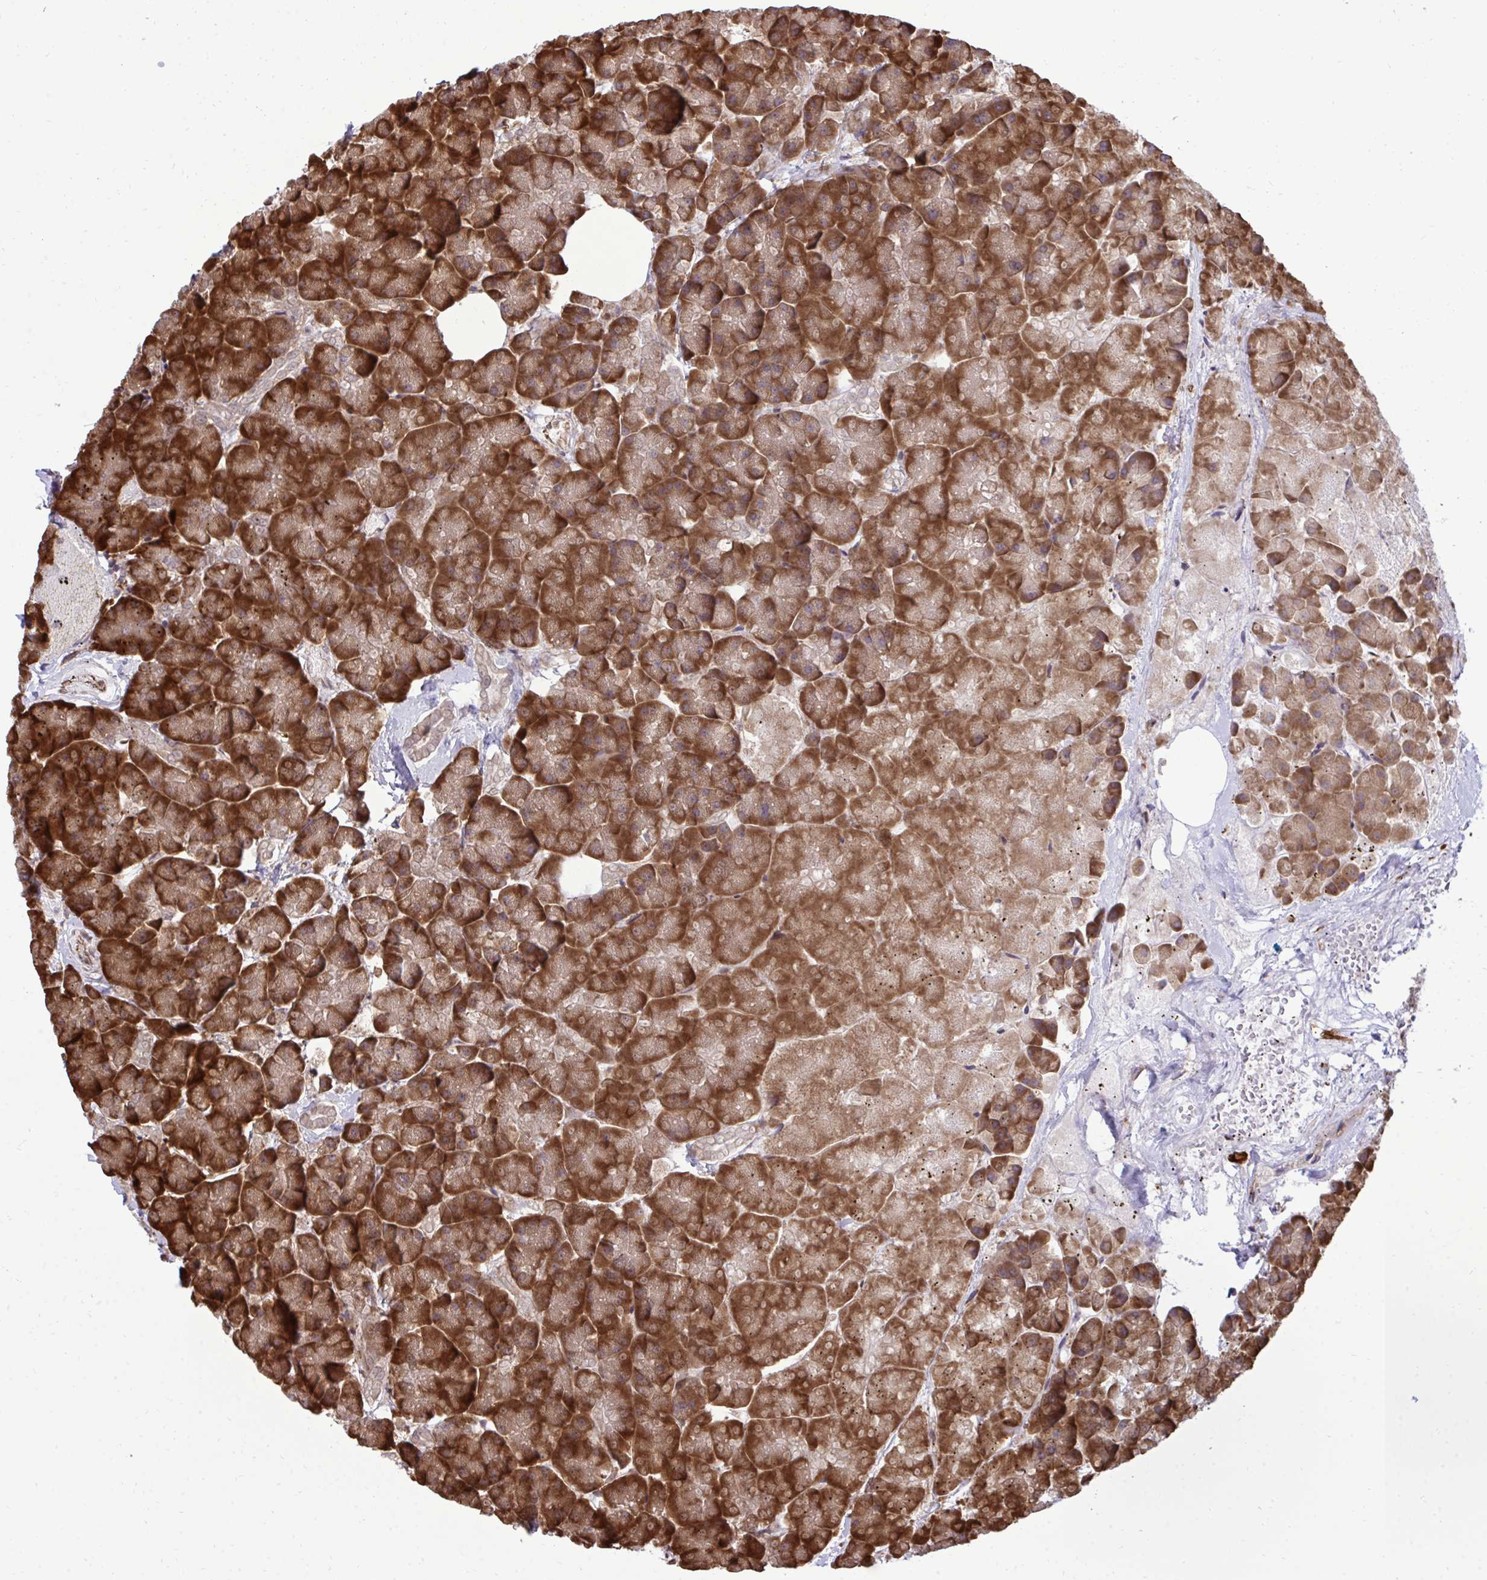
{"staining": {"intensity": "strong", "quantity": ">75%", "location": "cytoplasmic/membranous,nuclear"}, "tissue": "pancreas", "cell_type": "Exocrine glandular cells", "image_type": "normal", "snomed": [{"axis": "morphology", "description": "Normal tissue, NOS"}, {"axis": "topography", "description": "Pancreas"}, {"axis": "topography", "description": "Peripheral nerve tissue"}], "caption": "Immunohistochemistry (IHC) staining of unremarkable pancreas, which shows high levels of strong cytoplasmic/membranous,nuclear staining in approximately >75% of exocrine glandular cells indicating strong cytoplasmic/membranous,nuclear protein positivity. The staining was performed using DAB (3,3'-diaminobenzidine) (brown) for protein detection and nuclei were counterstained in hematoxylin (blue).", "gene": "RPS15", "patient": {"sex": "male", "age": 54}}